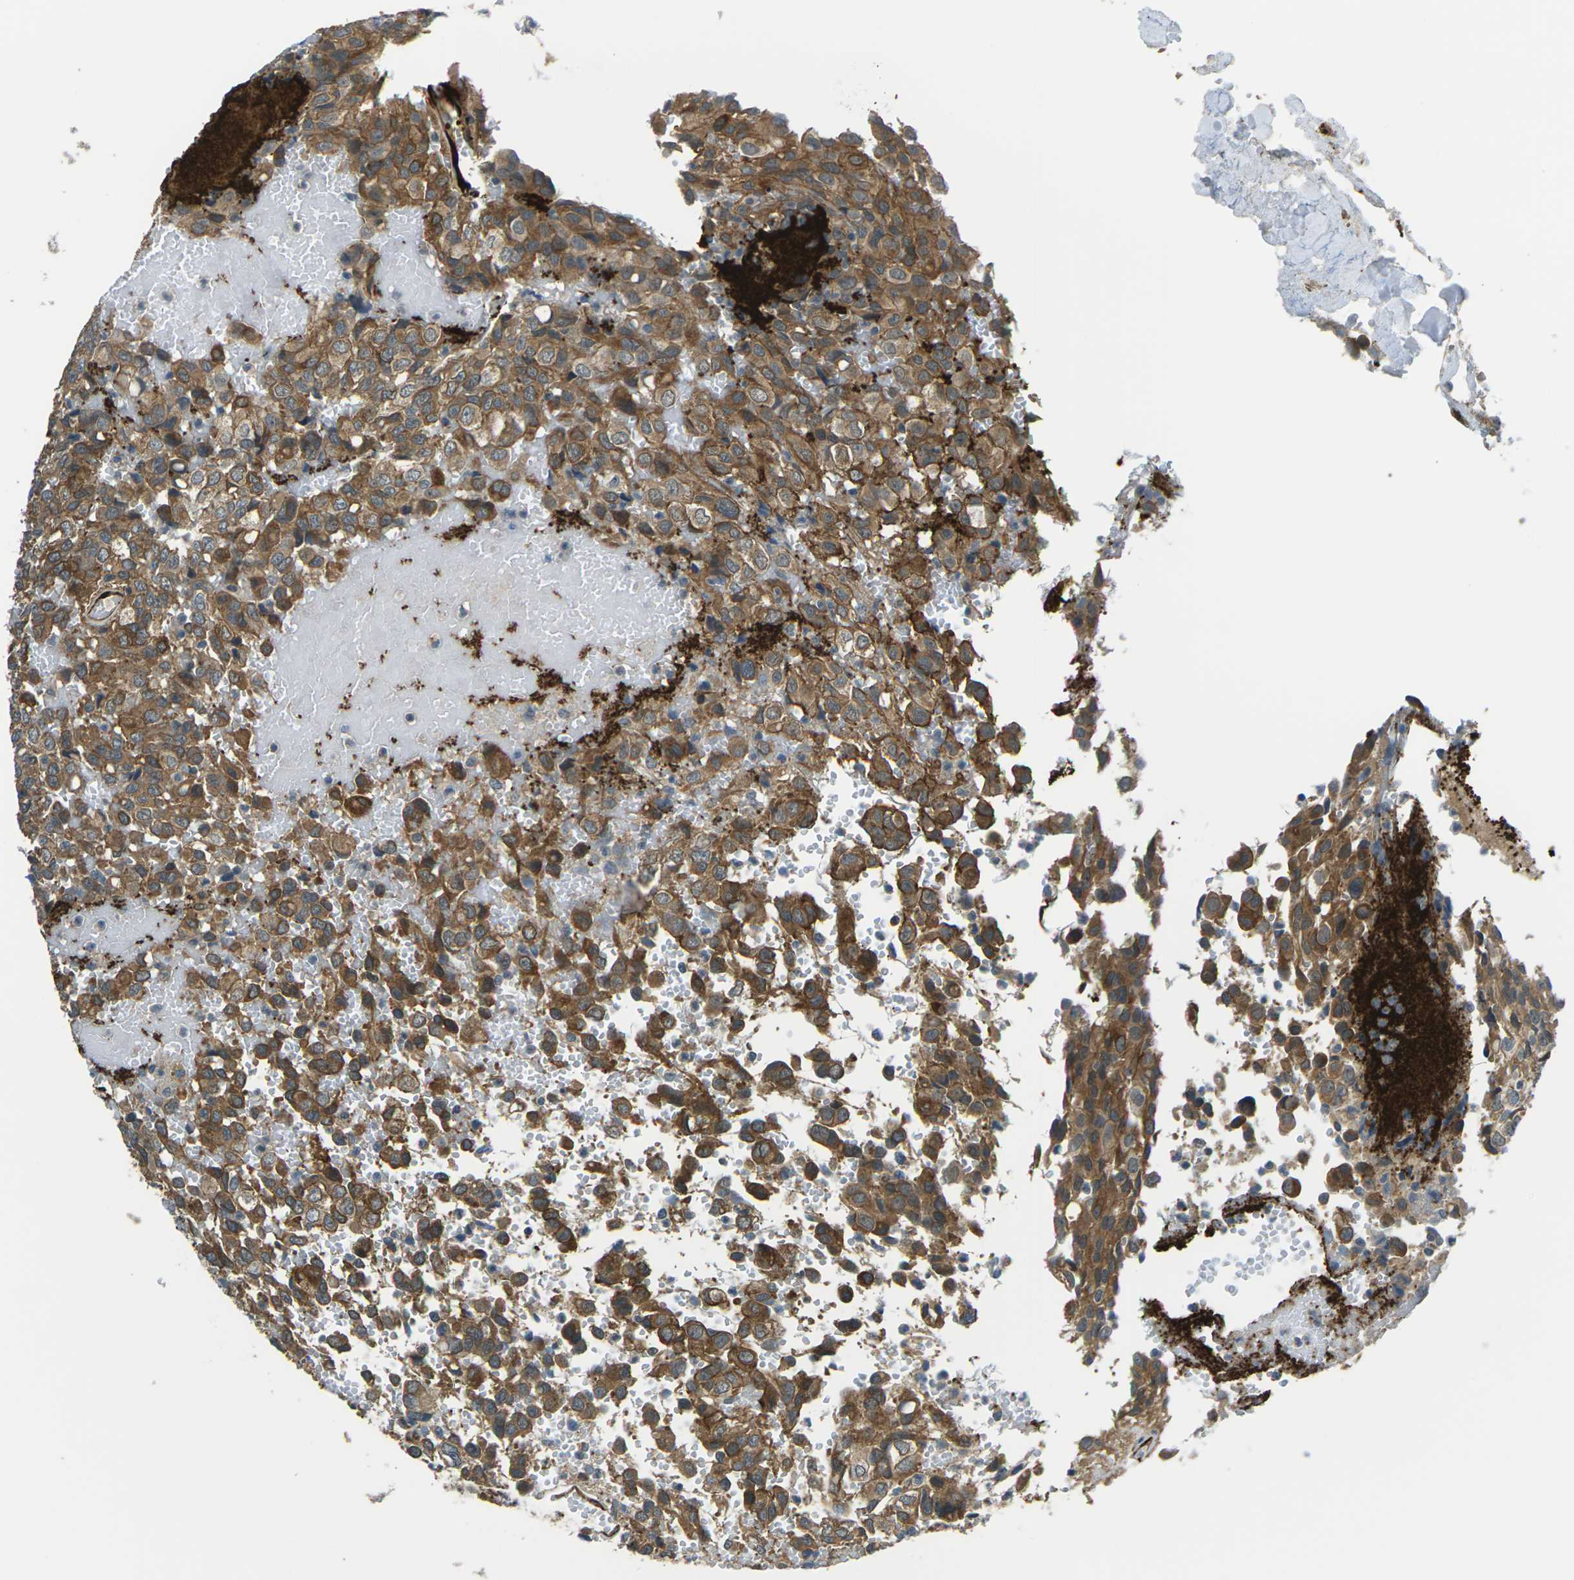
{"staining": {"intensity": "moderate", "quantity": "25%-75%", "location": "cytoplasmic/membranous"}, "tissue": "glioma", "cell_type": "Tumor cells", "image_type": "cancer", "snomed": [{"axis": "morphology", "description": "Glioma, malignant, High grade"}, {"axis": "topography", "description": "Brain"}], "caption": "Brown immunohistochemical staining in human malignant glioma (high-grade) displays moderate cytoplasmic/membranous expression in about 25%-75% of tumor cells. The staining was performed using DAB, with brown indicating positive protein expression. Nuclei are stained blue with hematoxylin.", "gene": "GRAMD1C", "patient": {"sex": "male", "age": 32}}